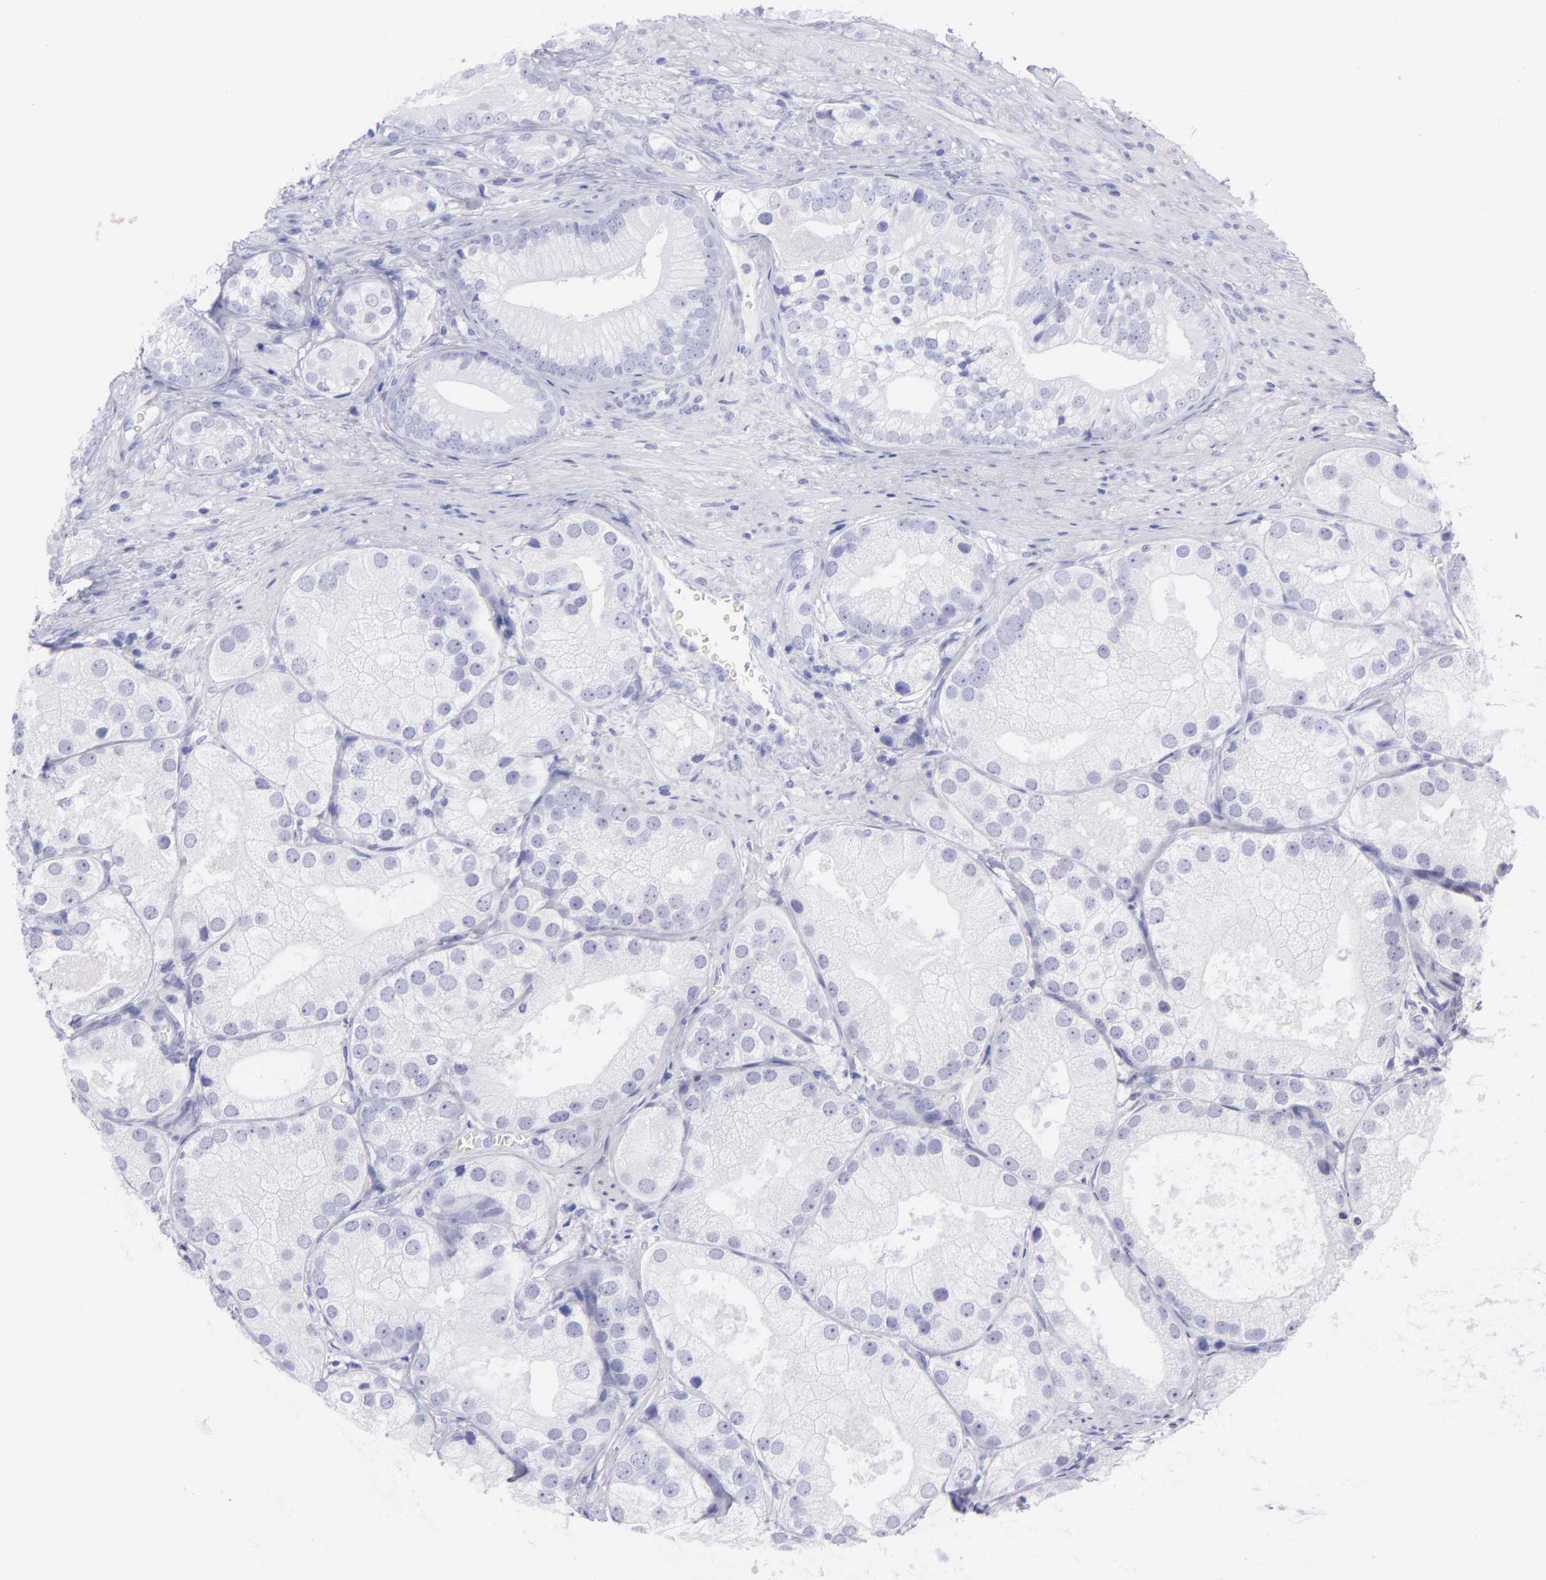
{"staining": {"intensity": "negative", "quantity": "none", "location": "none"}, "tissue": "prostate cancer", "cell_type": "Tumor cells", "image_type": "cancer", "snomed": [{"axis": "morphology", "description": "Adenocarcinoma, Low grade"}, {"axis": "topography", "description": "Prostate"}], "caption": "Protein analysis of low-grade adenocarcinoma (prostate) shows no significant positivity in tumor cells.", "gene": "SLC1A3", "patient": {"sex": "male", "age": 69}}